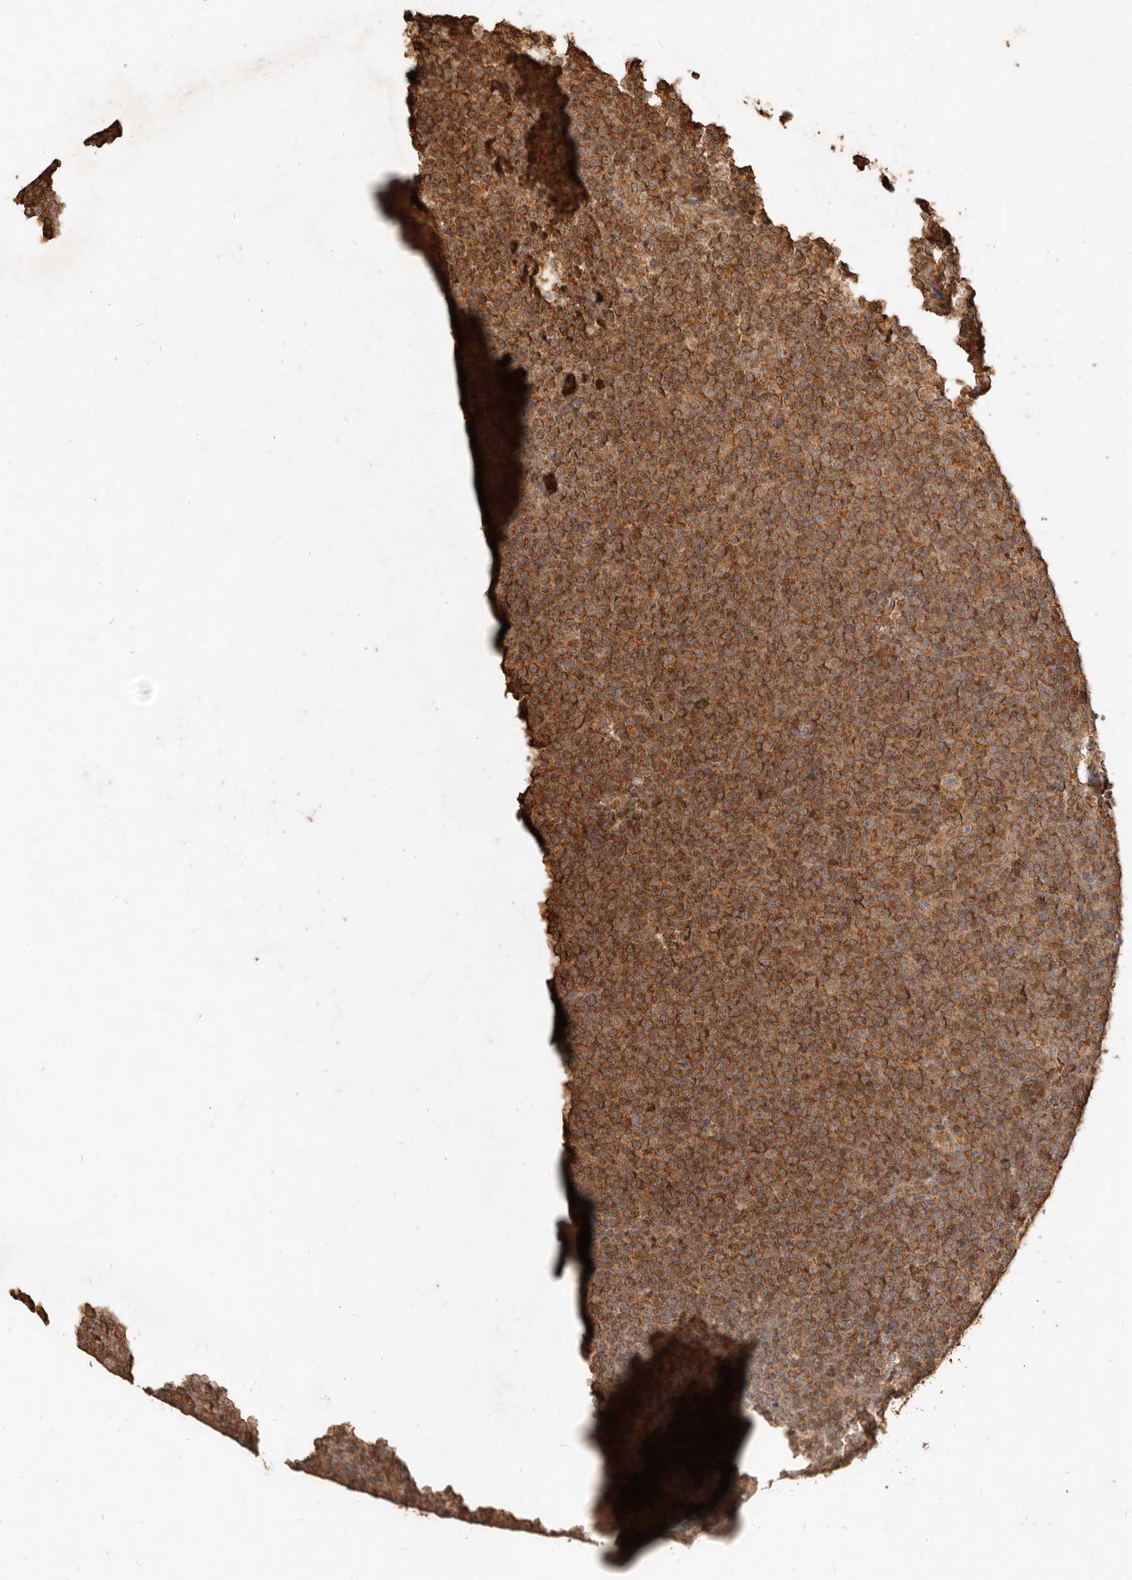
{"staining": {"intensity": "moderate", "quantity": ">75%", "location": "cytoplasmic/membranous"}, "tissue": "lymphoma", "cell_type": "Tumor cells", "image_type": "cancer", "snomed": [{"axis": "morphology", "description": "Malignant lymphoma, non-Hodgkin's type, Low grade"}, {"axis": "topography", "description": "Lymph node"}], "caption": "DAB (3,3'-diaminobenzidine) immunohistochemical staining of lymphoma demonstrates moderate cytoplasmic/membranous protein staining in about >75% of tumor cells.", "gene": "FAM180B", "patient": {"sex": "female", "age": 67}}